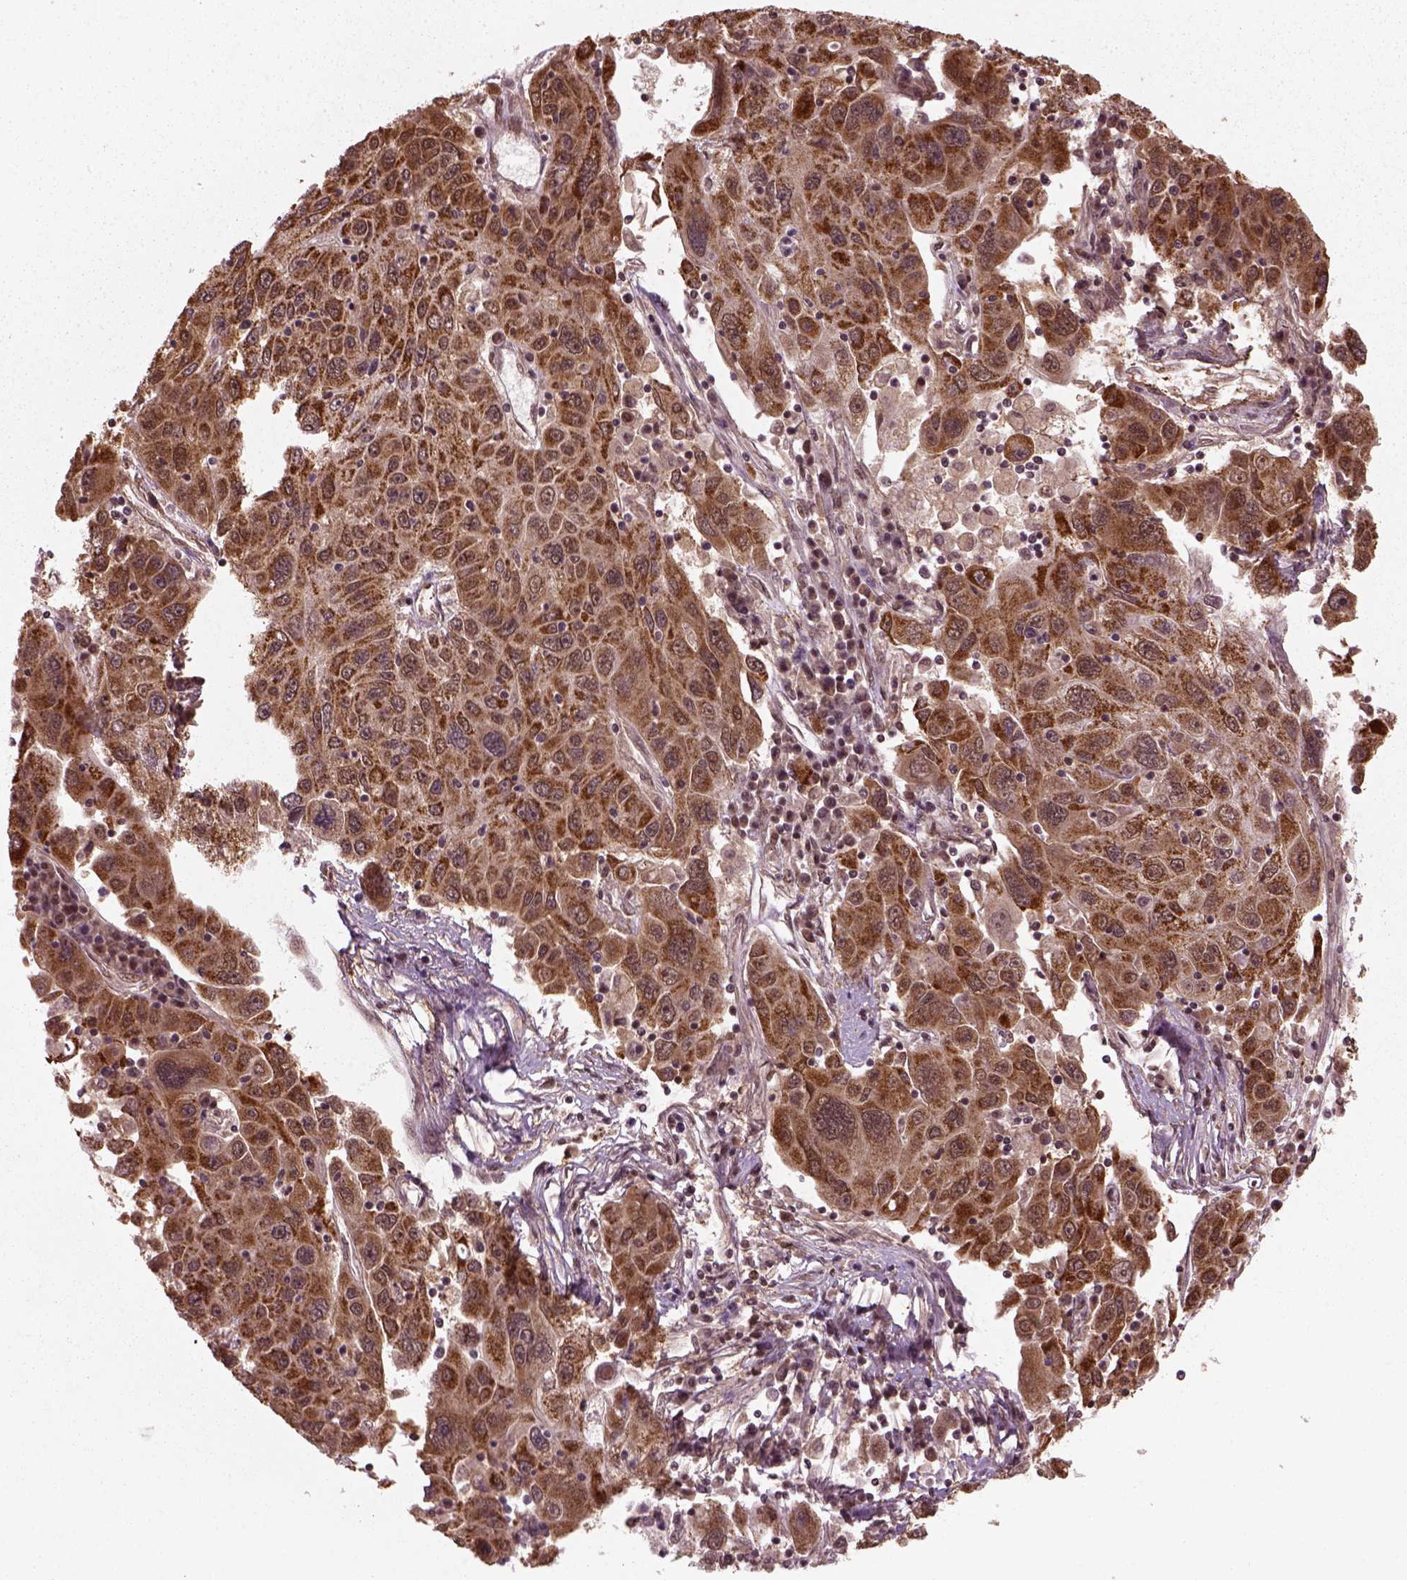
{"staining": {"intensity": "strong", "quantity": ">75%", "location": "cytoplasmic/membranous"}, "tissue": "stomach cancer", "cell_type": "Tumor cells", "image_type": "cancer", "snomed": [{"axis": "morphology", "description": "Adenocarcinoma, NOS"}, {"axis": "topography", "description": "Stomach"}], "caption": "Tumor cells show strong cytoplasmic/membranous expression in about >75% of cells in stomach cancer (adenocarcinoma).", "gene": "NUDT9", "patient": {"sex": "male", "age": 56}}